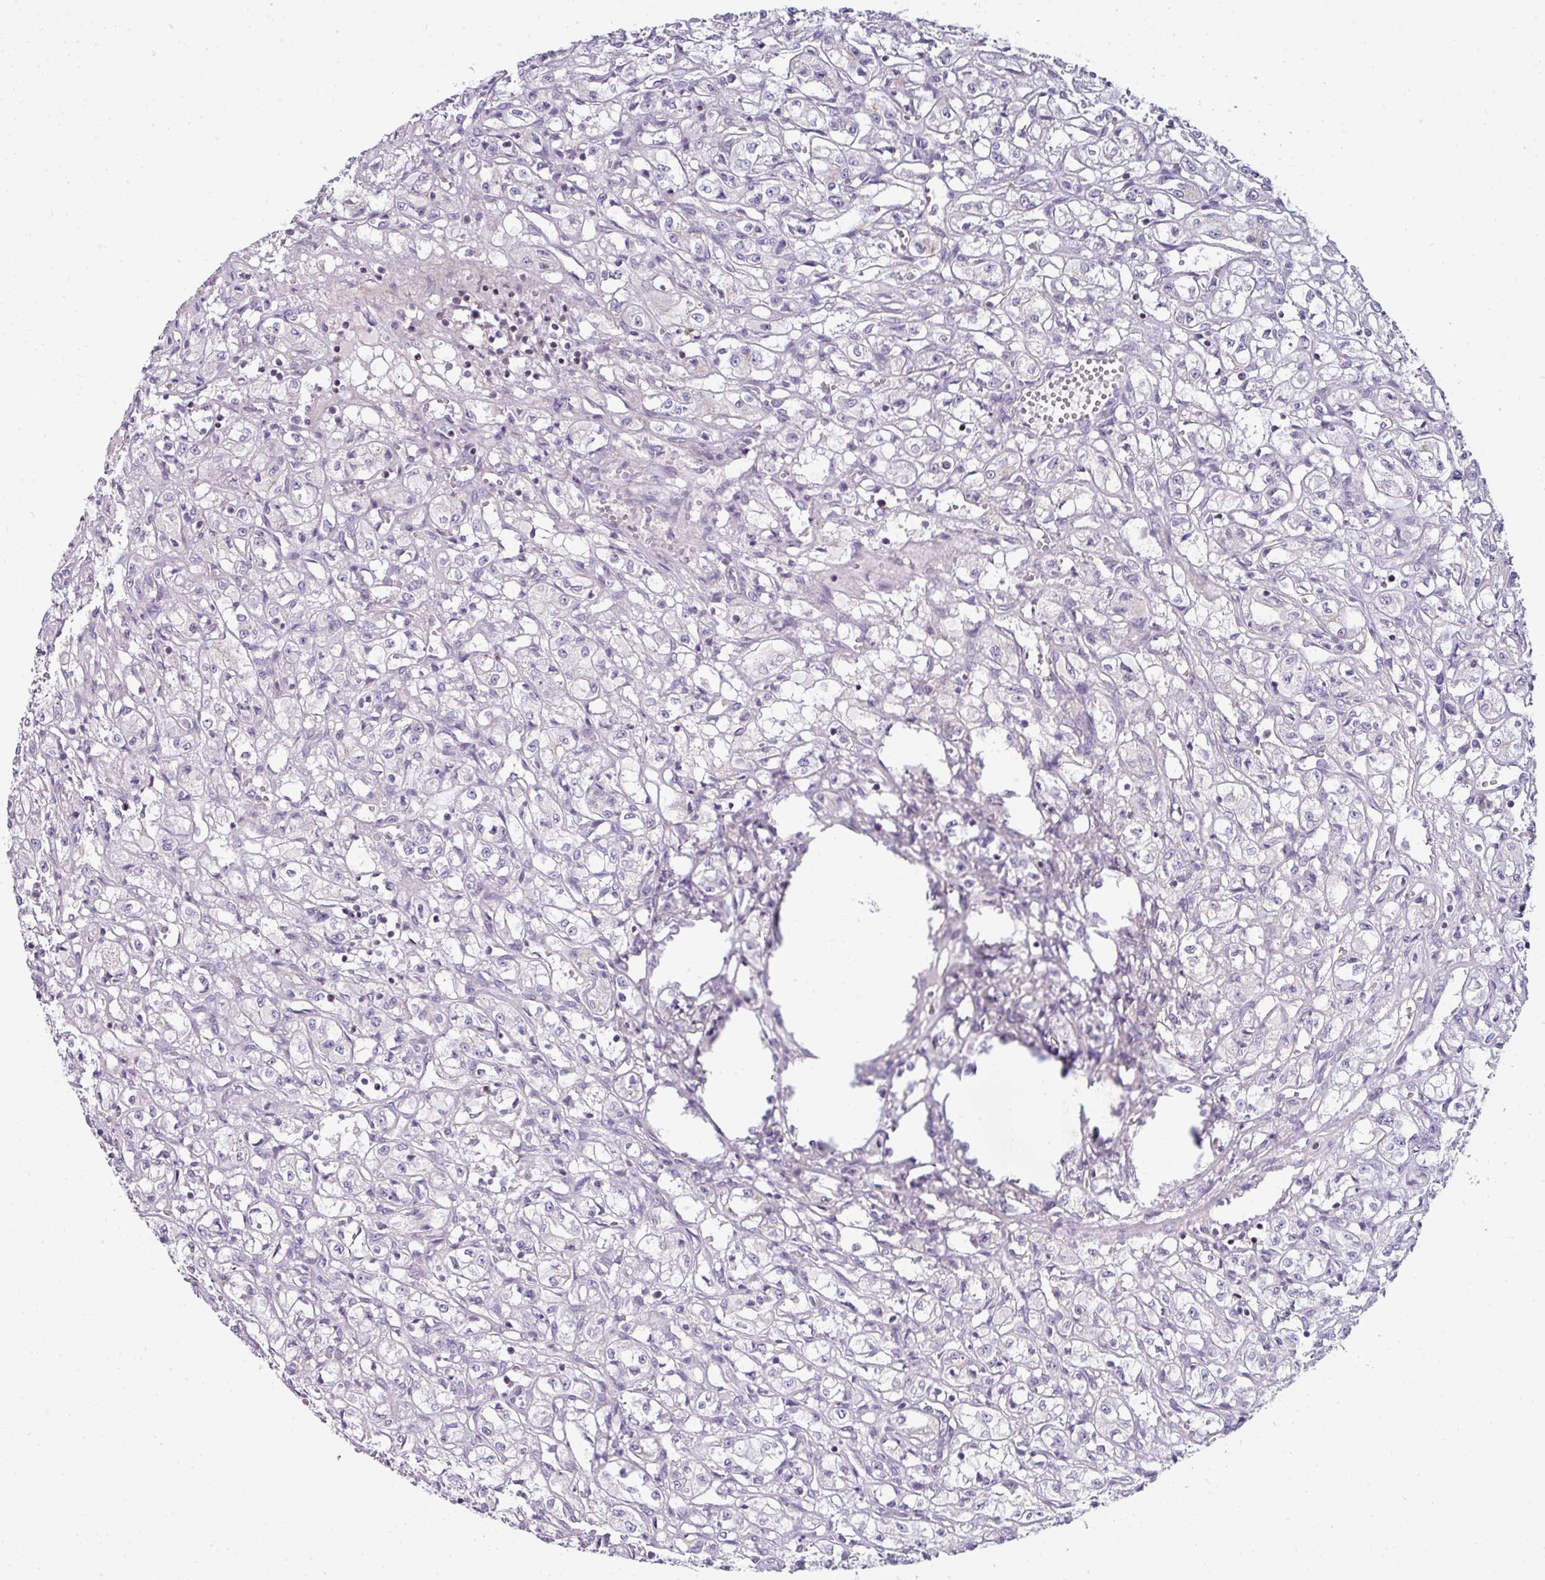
{"staining": {"intensity": "negative", "quantity": "none", "location": "none"}, "tissue": "renal cancer", "cell_type": "Tumor cells", "image_type": "cancer", "snomed": [{"axis": "morphology", "description": "Adenocarcinoma, NOS"}, {"axis": "topography", "description": "Kidney"}], "caption": "High power microscopy image of an IHC image of renal cancer, revealing no significant expression in tumor cells.", "gene": "STAT5A", "patient": {"sex": "male", "age": 56}}